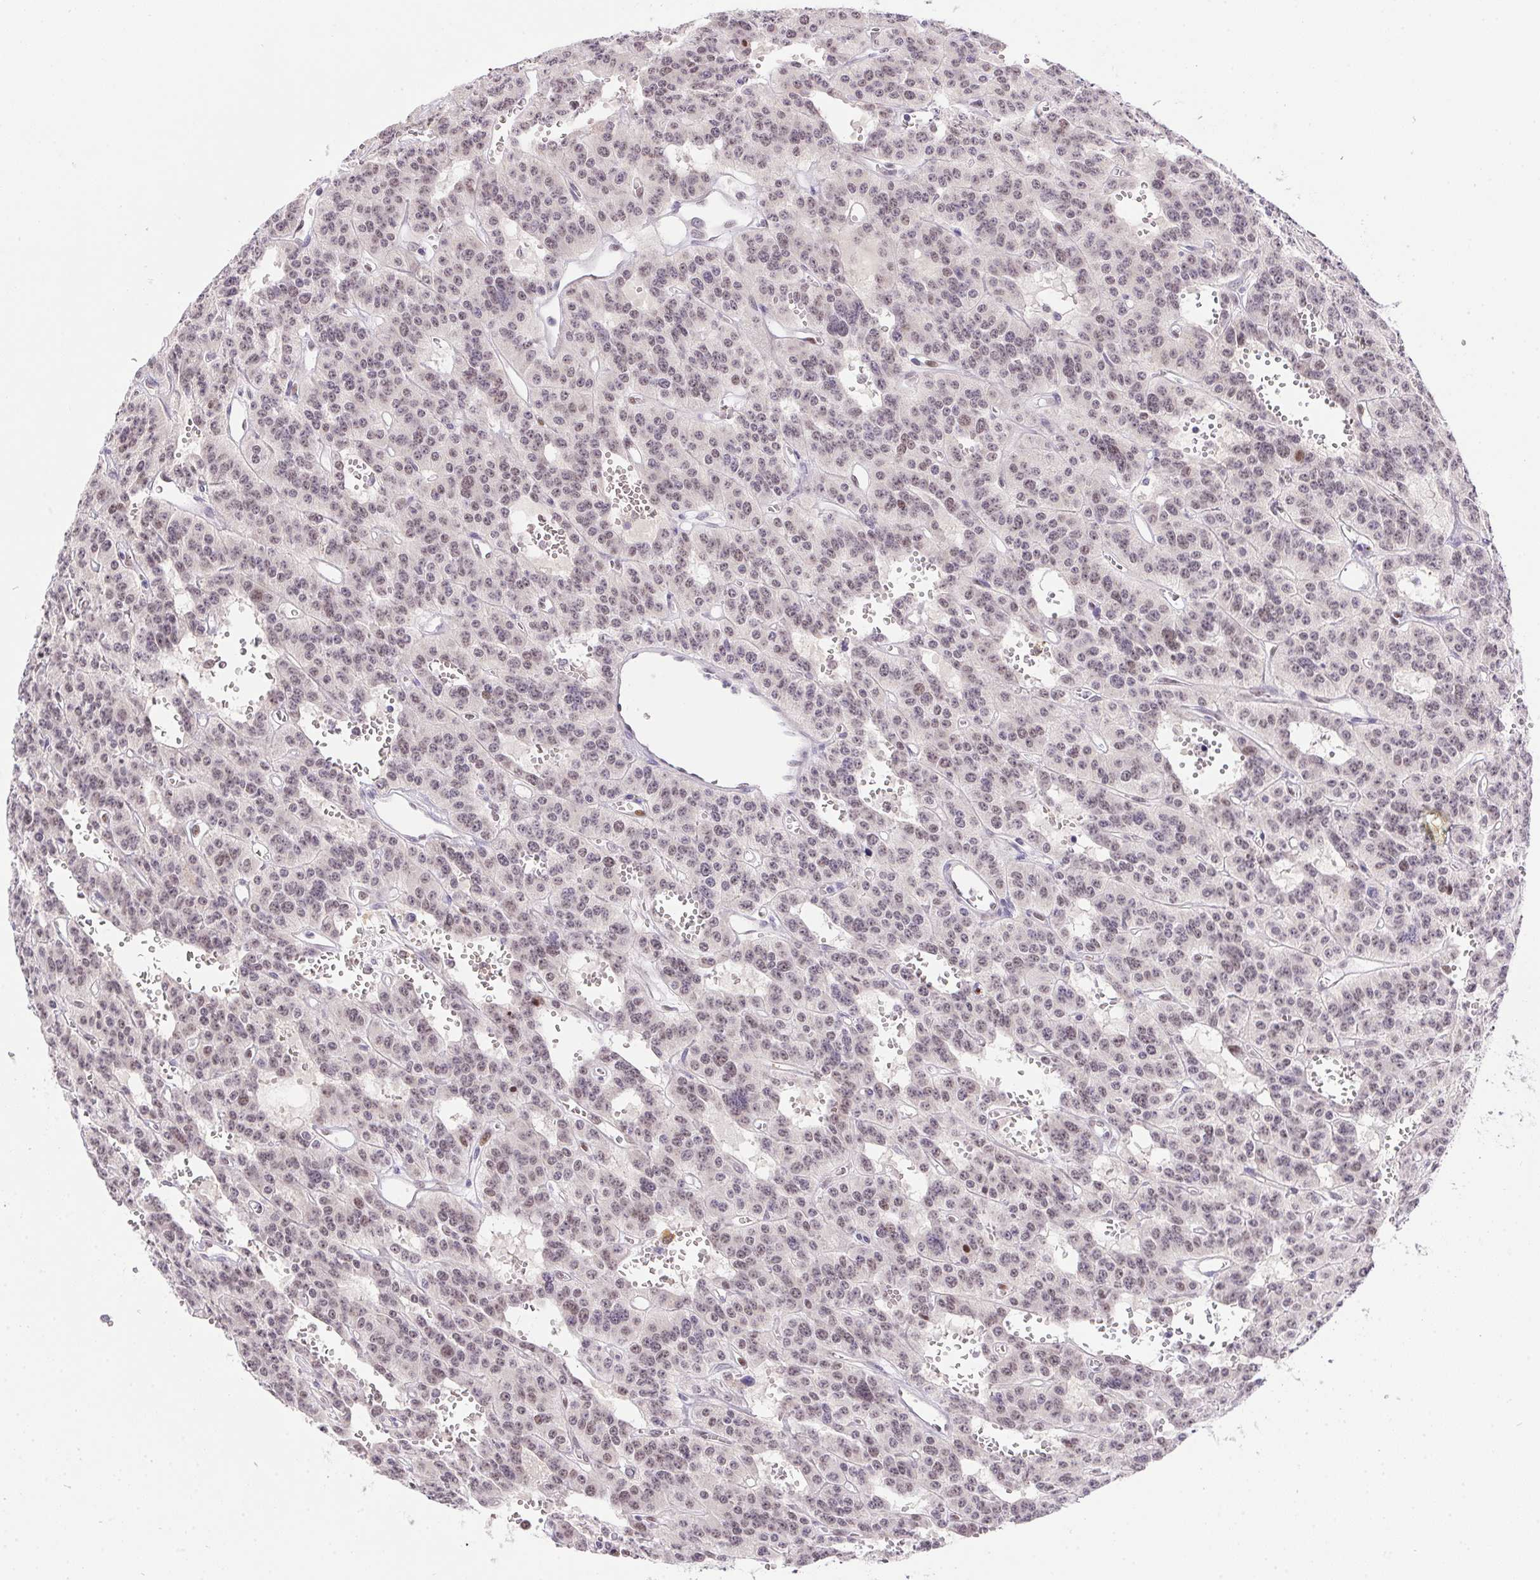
{"staining": {"intensity": "weak", "quantity": ">75%", "location": "nuclear"}, "tissue": "carcinoid", "cell_type": "Tumor cells", "image_type": "cancer", "snomed": [{"axis": "morphology", "description": "Carcinoid, malignant, NOS"}, {"axis": "topography", "description": "Lung"}], "caption": "Immunohistochemistry histopathology image of neoplastic tissue: human carcinoid (malignant) stained using immunohistochemistry (IHC) displays low levels of weak protein expression localized specifically in the nuclear of tumor cells, appearing as a nuclear brown color.", "gene": "SP9", "patient": {"sex": "female", "age": 71}}